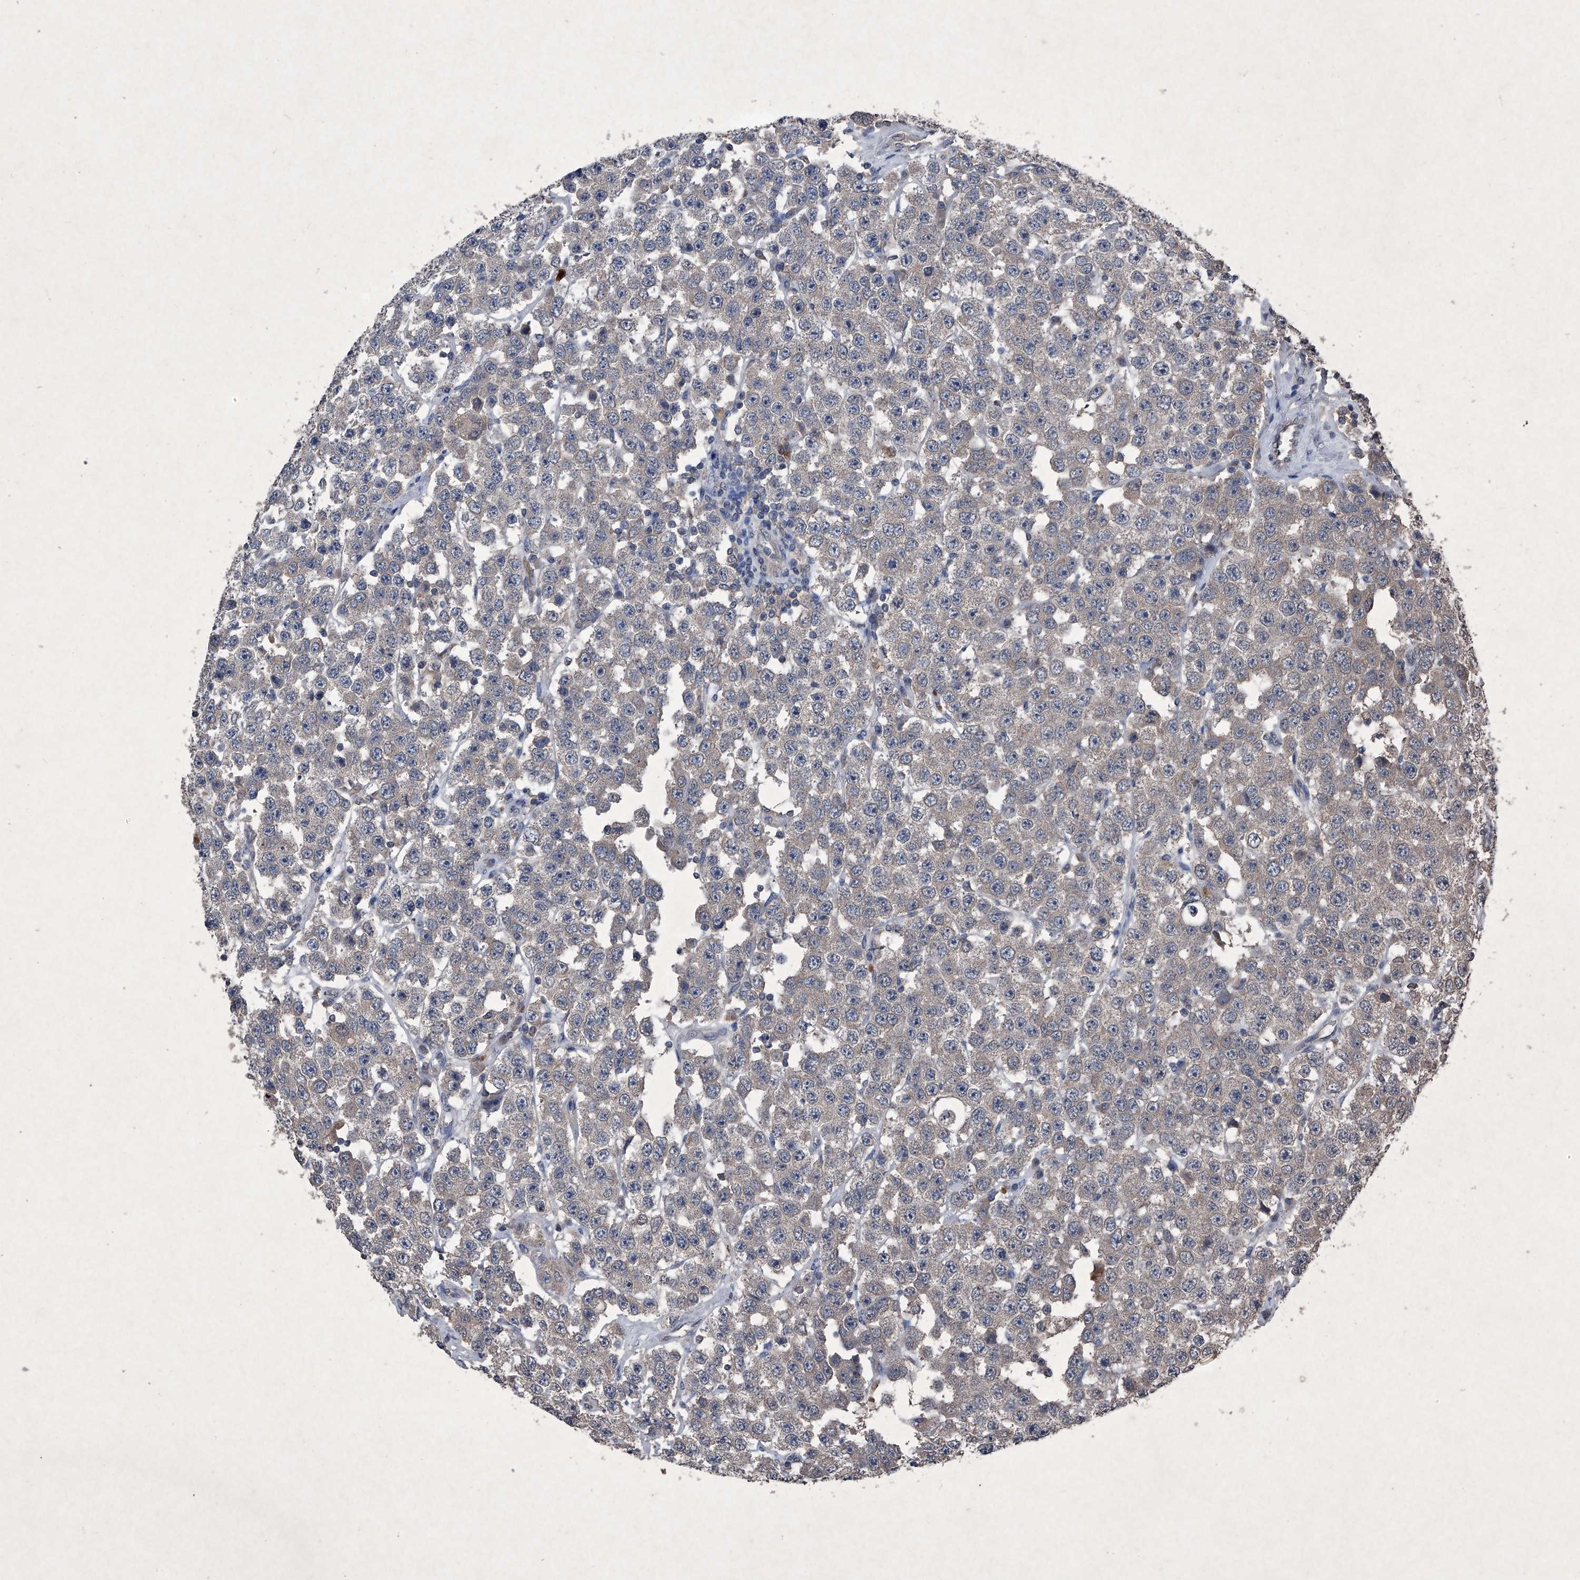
{"staining": {"intensity": "negative", "quantity": "none", "location": "none"}, "tissue": "testis cancer", "cell_type": "Tumor cells", "image_type": "cancer", "snomed": [{"axis": "morphology", "description": "Seminoma, NOS"}, {"axis": "topography", "description": "Testis"}], "caption": "Image shows no significant protein staining in tumor cells of testis seminoma. (Brightfield microscopy of DAB immunohistochemistry (IHC) at high magnification).", "gene": "MAPKAP1", "patient": {"sex": "male", "age": 28}}